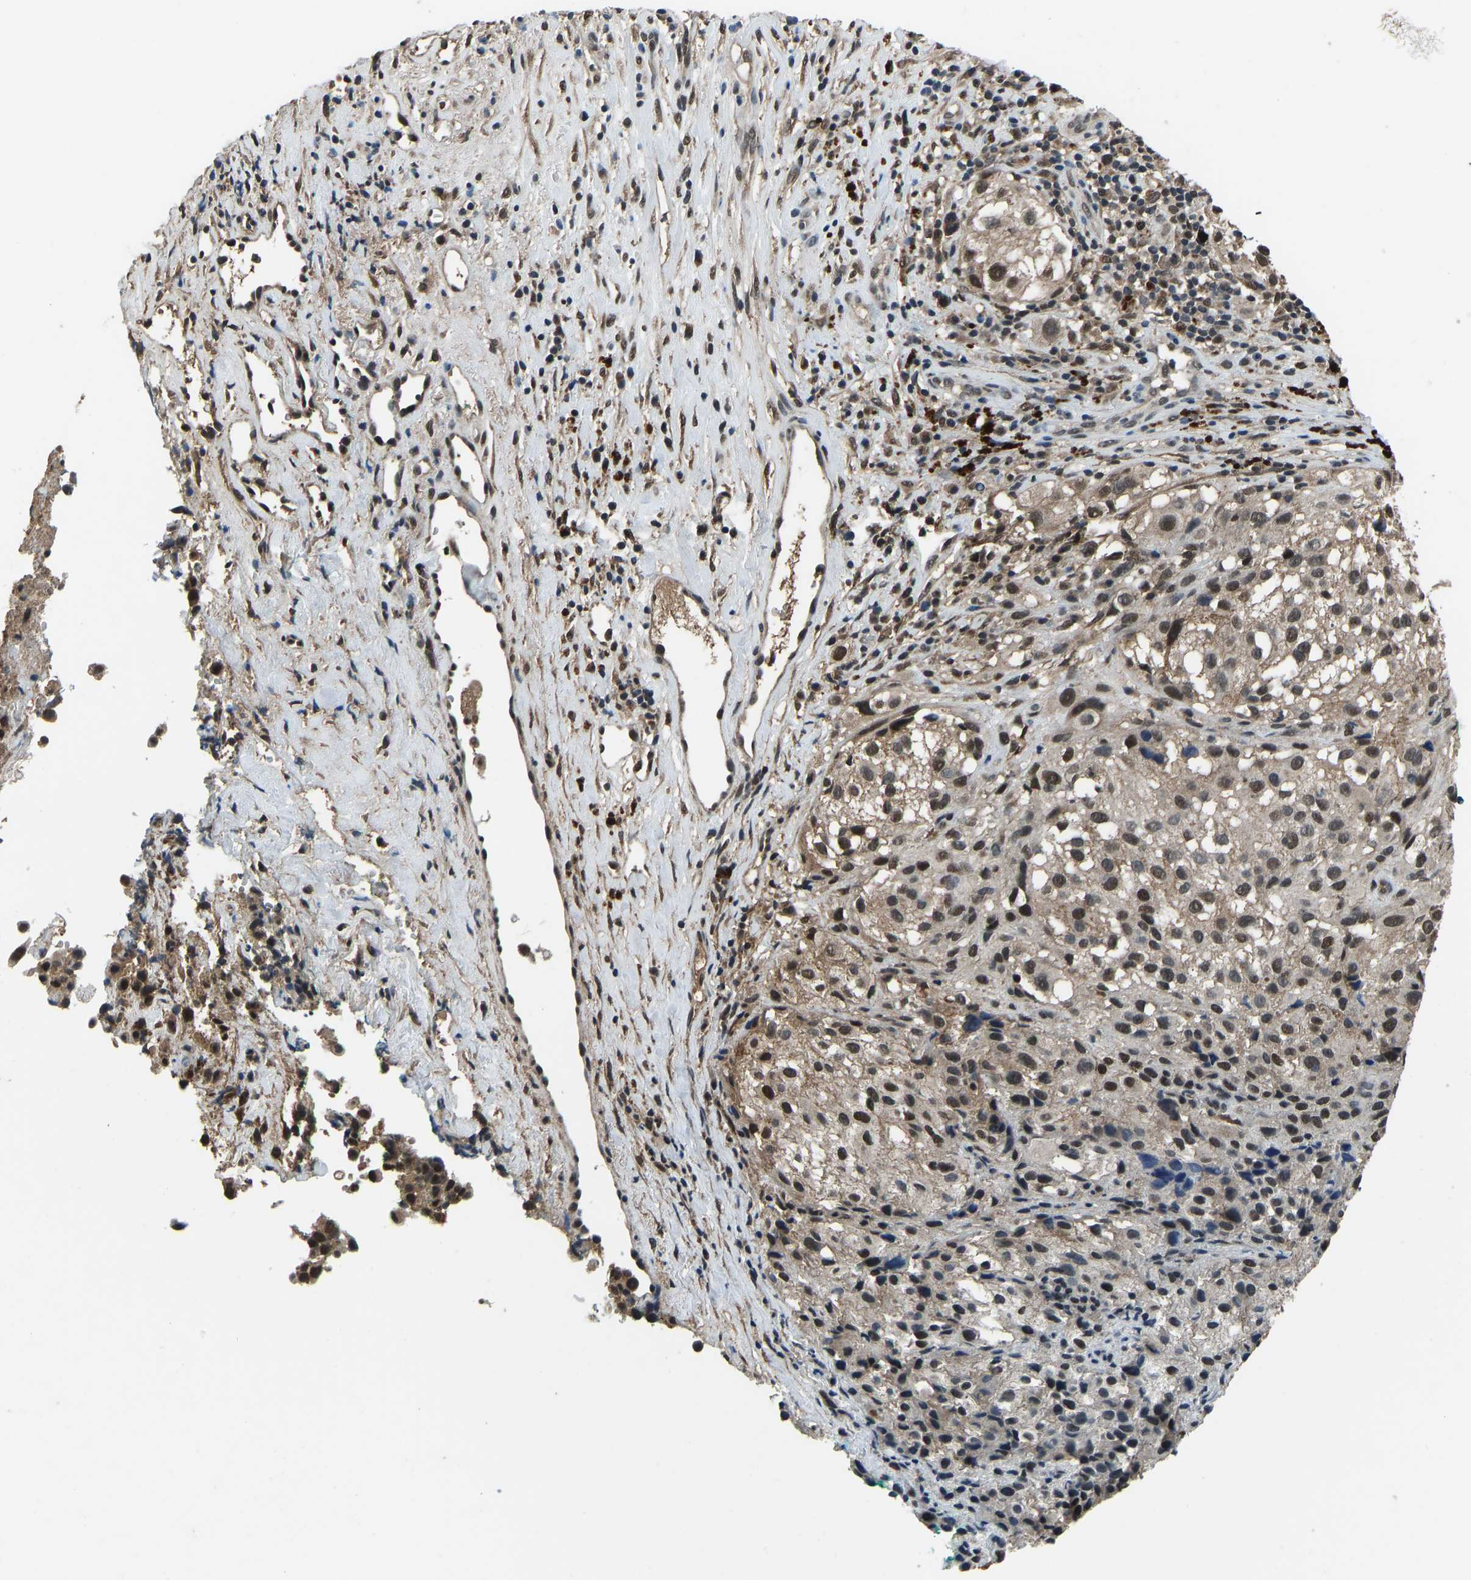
{"staining": {"intensity": "moderate", "quantity": ">75%", "location": "nuclear"}, "tissue": "melanoma", "cell_type": "Tumor cells", "image_type": "cancer", "snomed": [{"axis": "morphology", "description": "Necrosis, NOS"}, {"axis": "morphology", "description": "Malignant melanoma, NOS"}, {"axis": "topography", "description": "Skin"}], "caption": "Immunohistochemical staining of melanoma displays moderate nuclear protein staining in about >75% of tumor cells.", "gene": "TOX4", "patient": {"sex": "female", "age": 87}}